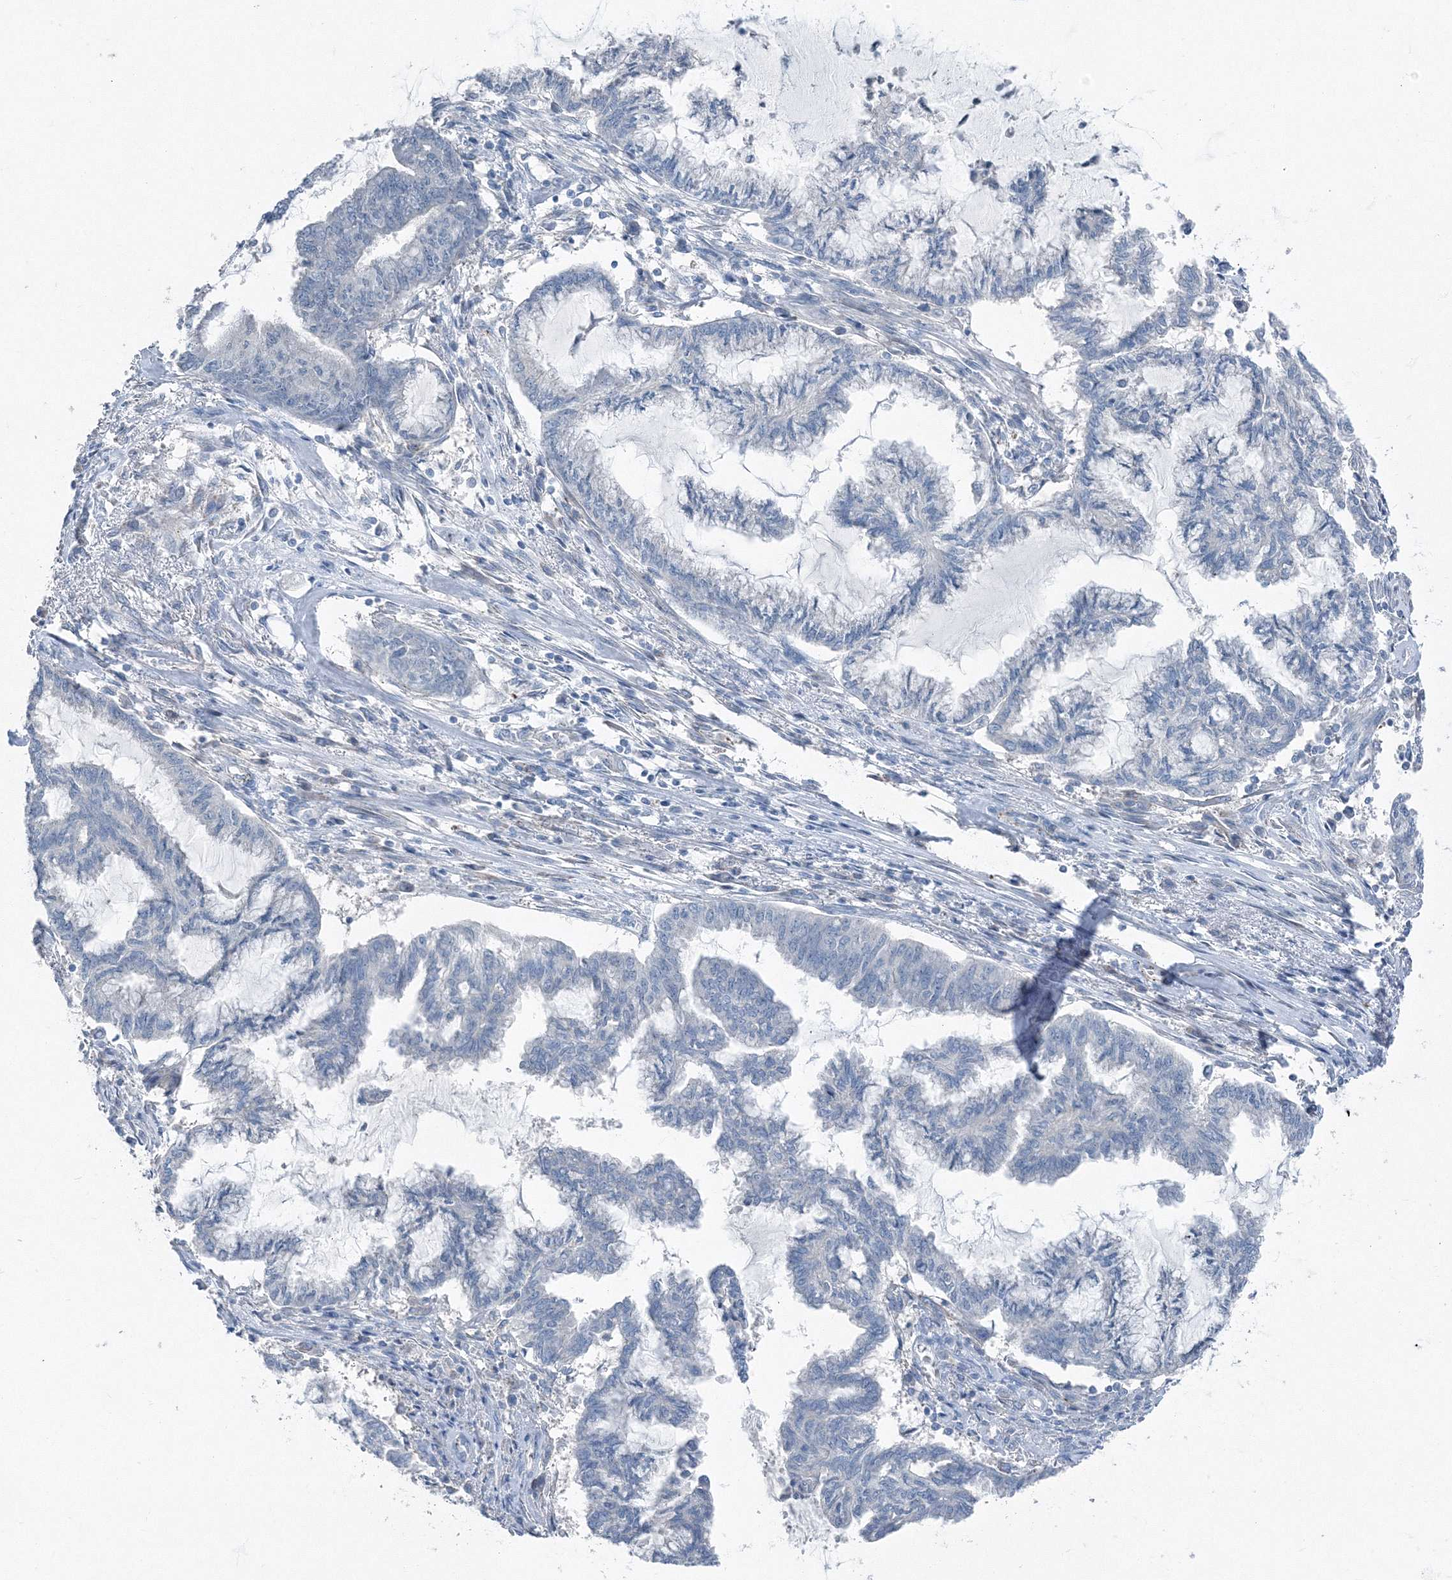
{"staining": {"intensity": "negative", "quantity": "none", "location": "none"}, "tissue": "endometrial cancer", "cell_type": "Tumor cells", "image_type": "cancer", "snomed": [{"axis": "morphology", "description": "Adenocarcinoma, NOS"}, {"axis": "topography", "description": "Endometrium"}], "caption": "This is an immunohistochemistry histopathology image of human endometrial cancer. There is no expression in tumor cells.", "gene": "AASDH", "patient": {"sex": "female", "age": 86}}